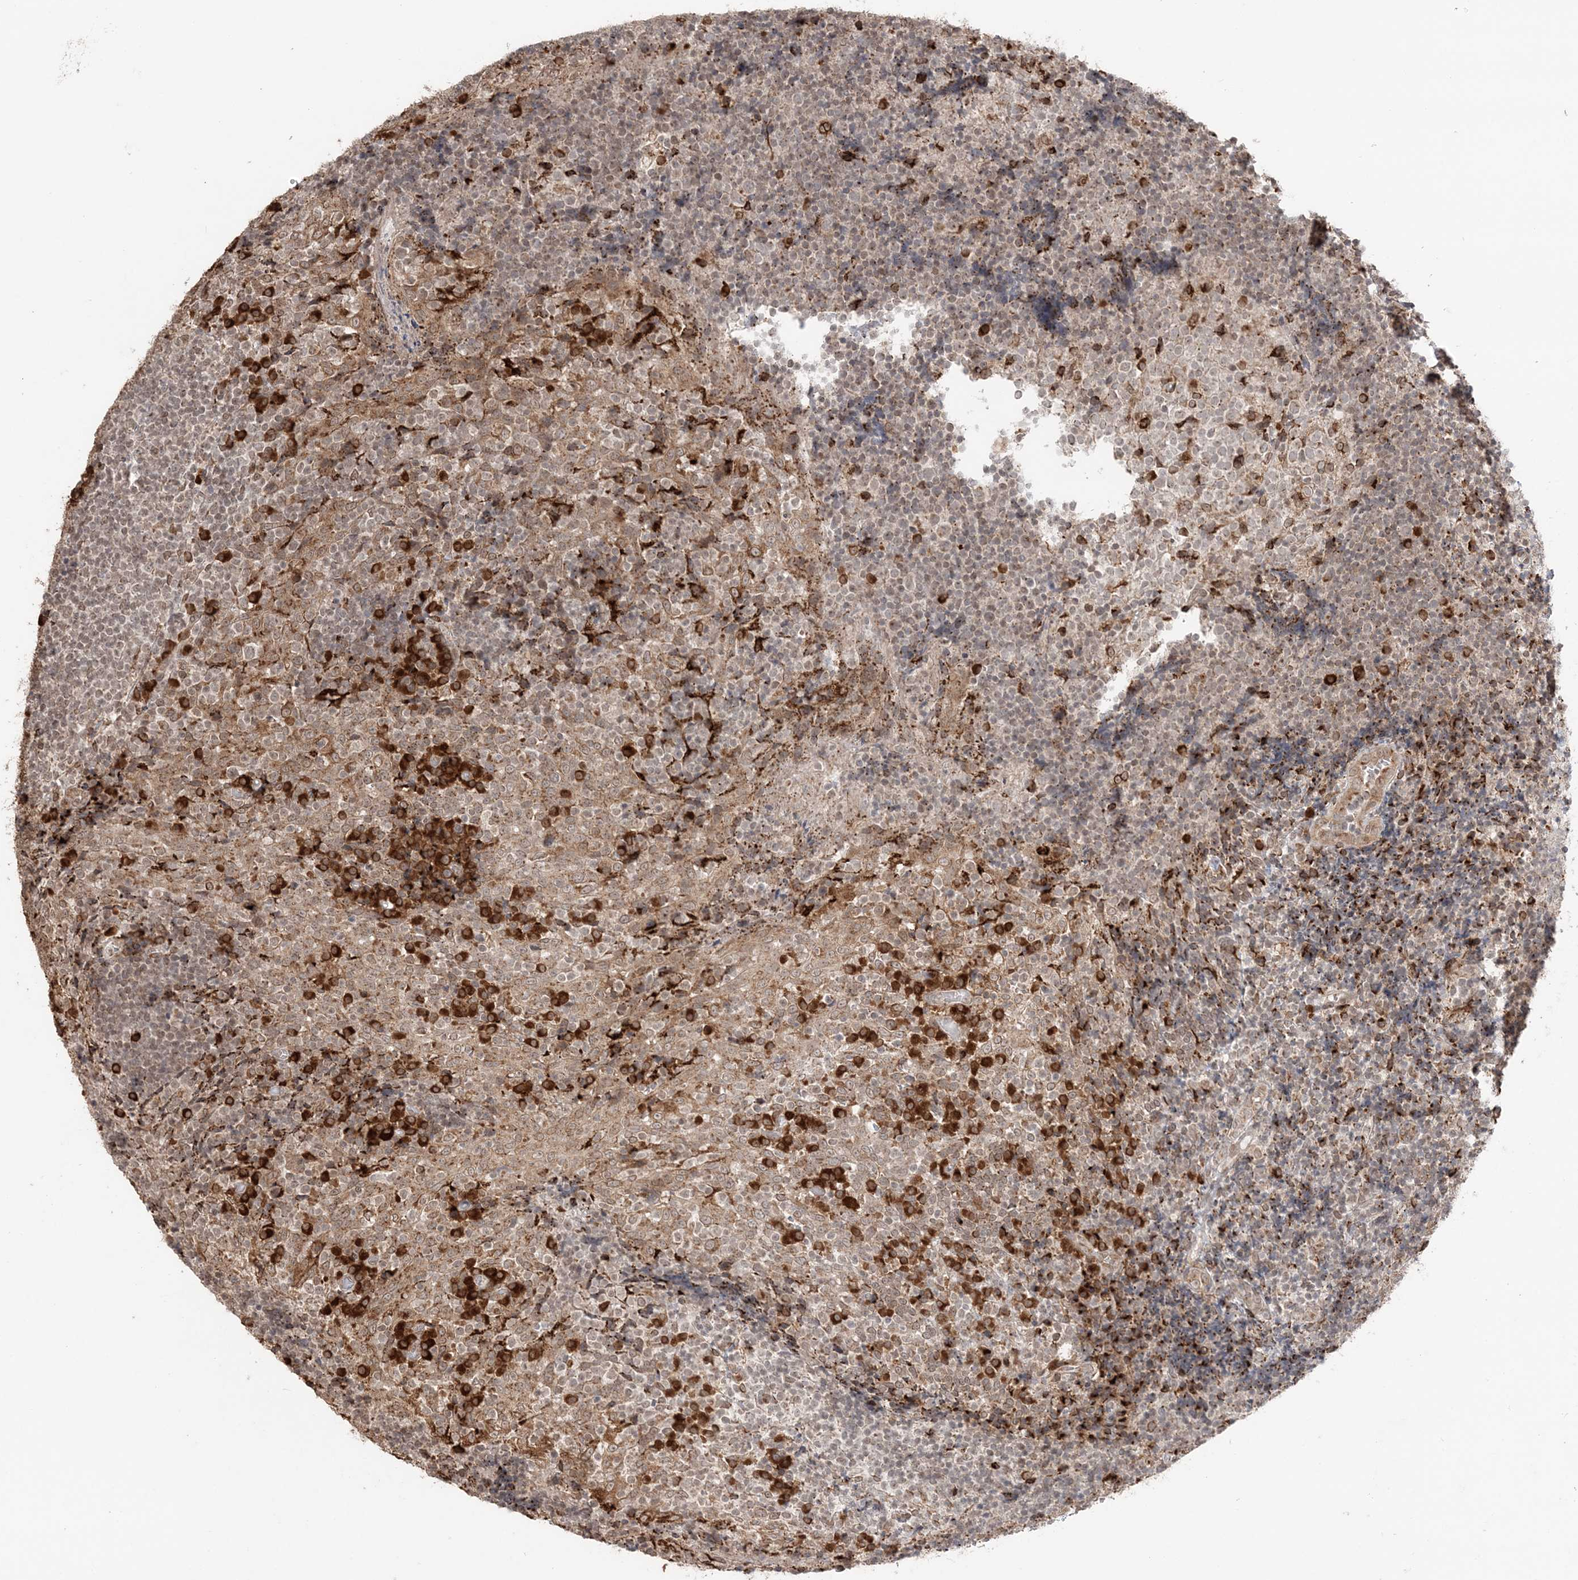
{"staining": {"intensity": "moderate", "quantity": "<25%", "location": "cytoplasmic/membranous"}, "tissue": "tonsil", "cell_type": "Germinal center cells", "image_type": "normal", "snomed": [{"axis": "morphology", "description": "Normal tissue, NOS"}, {"axis": "topography", "description": "Tonsil"}], "caption": "DAB (3,3'-diaminobenzidine) immunohistochemical staining of normal human tonsil reveals moderate cytoplasmic/membranous protein expression in approximately <25% of germinal center cells.", "gene": "TMED10", "patient": {"sex": "female", "age": 19}}